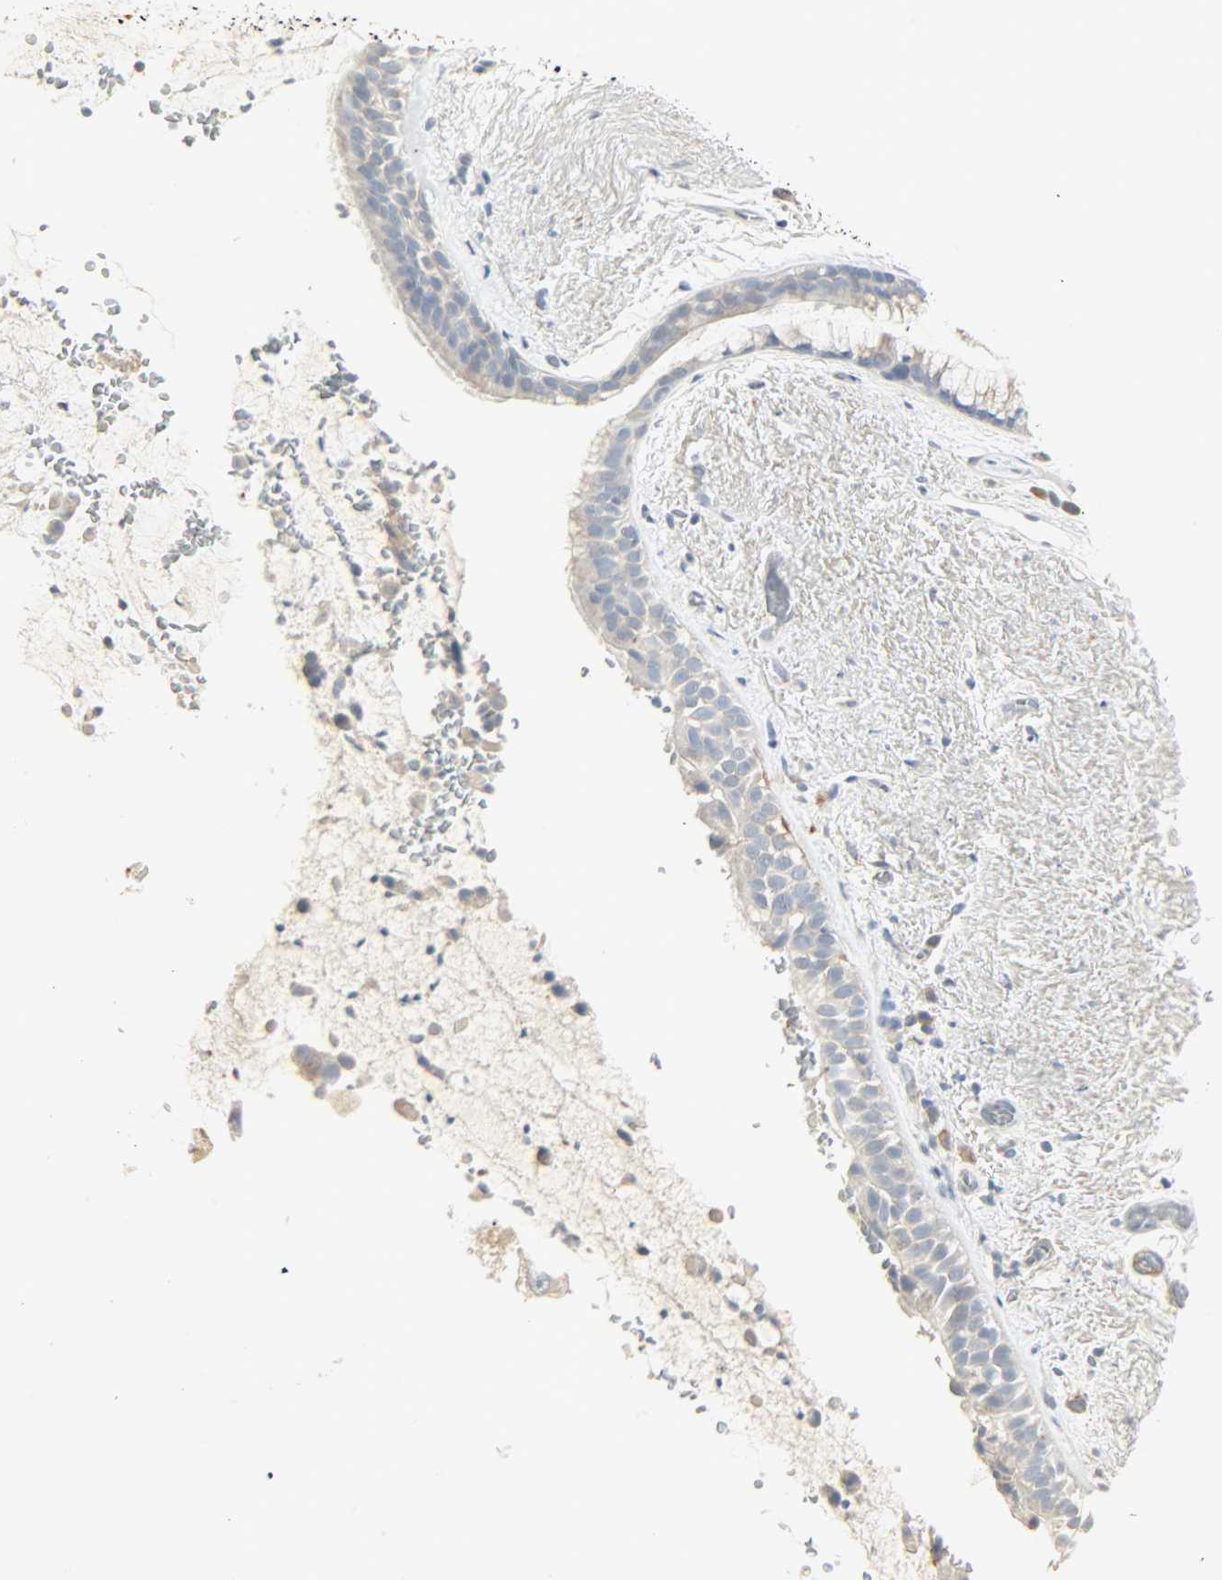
{"staining": {"intensity": "negative", "quantity": "none", "location": "none"}, "tissue": "bronchus", "cell_type": "Respiratory epithelial cells", "image_type": "normal", "snomed": [{"axis": "morphology", "description": "Normal tissue, NOS"}, {"axis": "topography", "description": "Bronchus"}], "caption": "The immunohistochemistry image has no significant staining in respiratory epithelial cells of bronchus.", "gene": "ENPEP", "patient": {"sex": "female", "age": 54}}